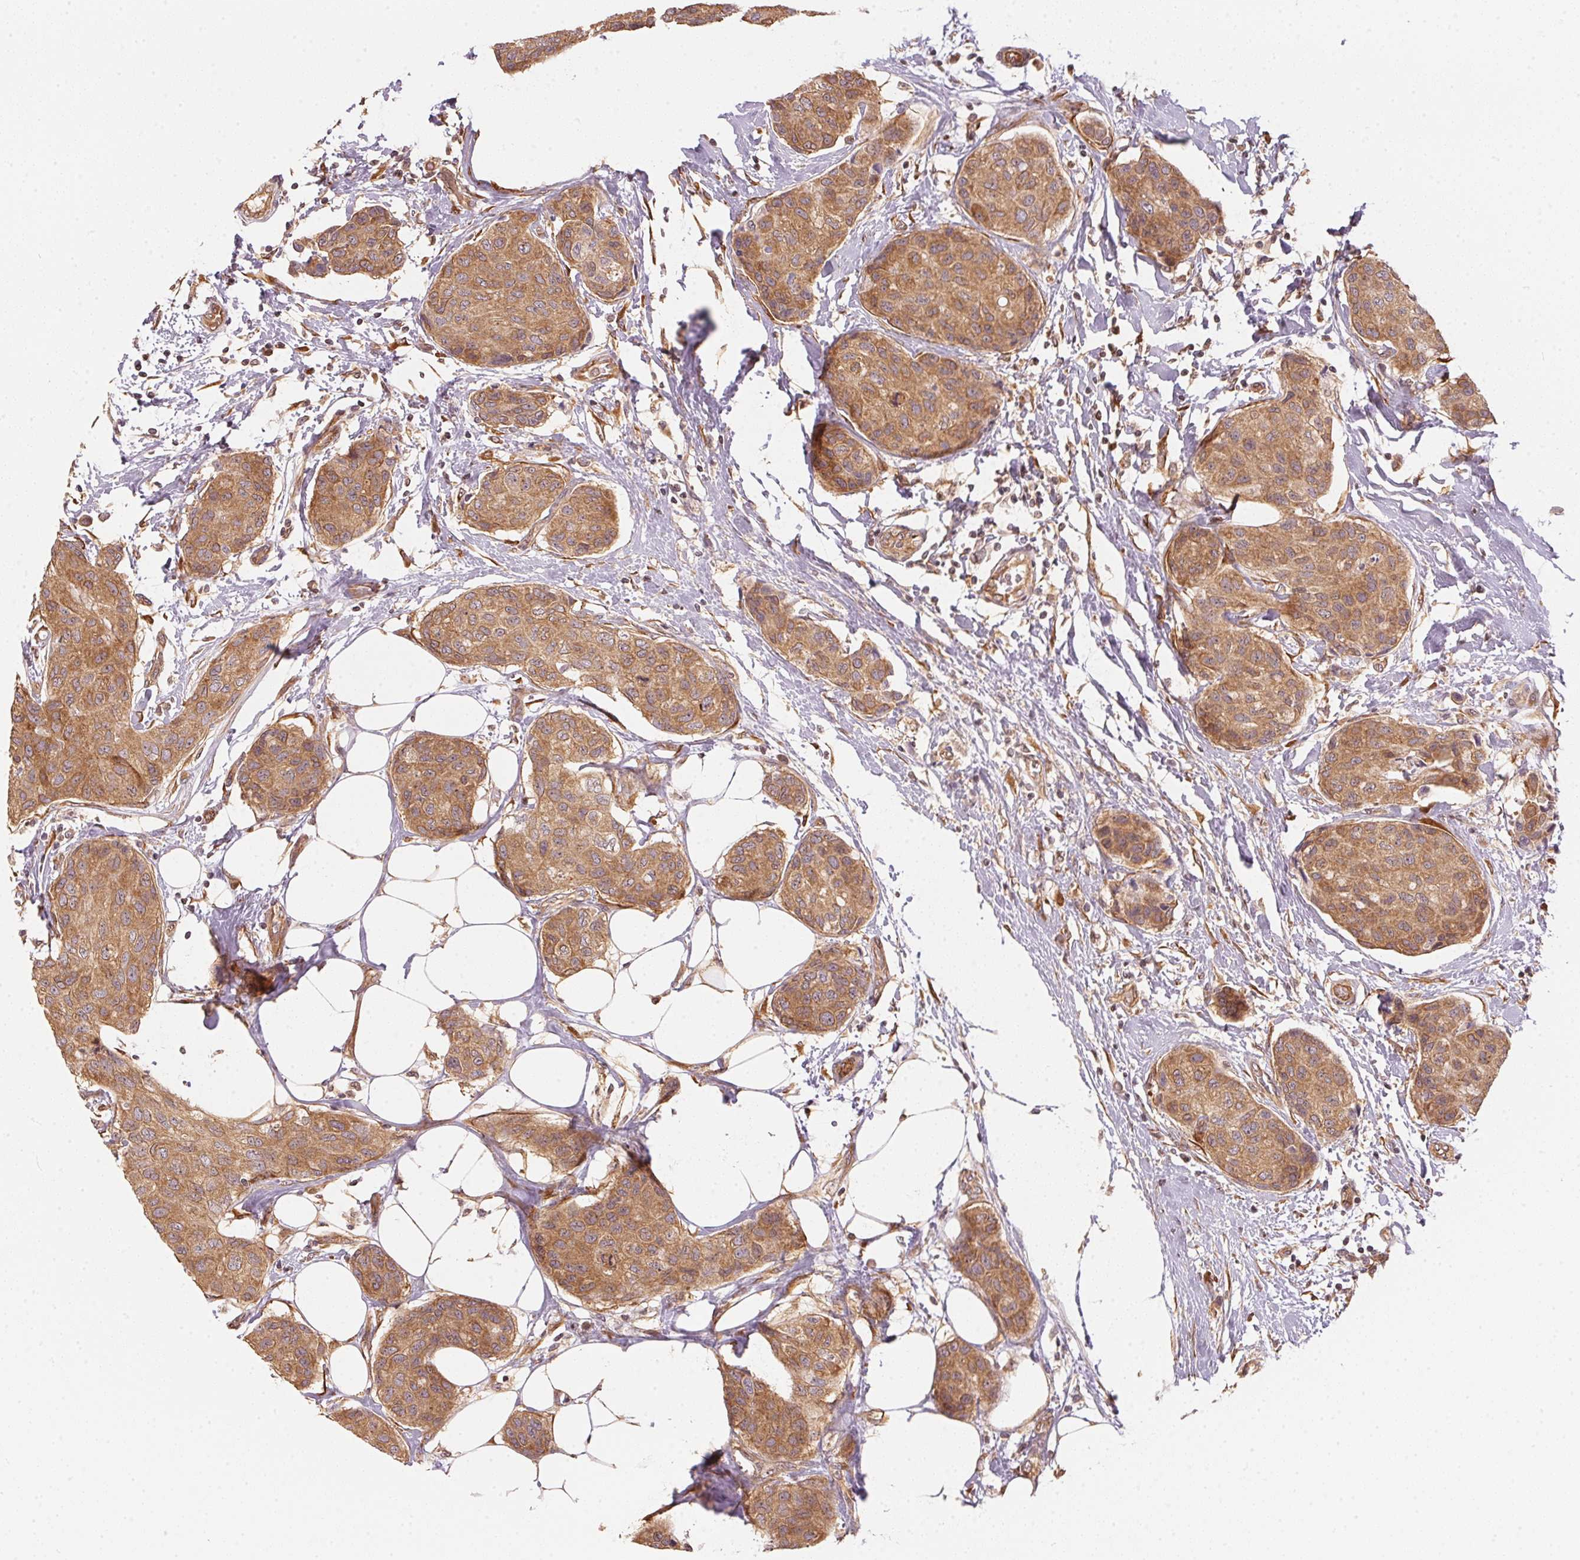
{"staining": {"intensity": "moderate", "quantity": ">75%", "location": "cytoplasmic/membranous"}, "tissue": "breast cancer", "cell_type": "Tumor cells", "image_type": "cancer", "snomed": [{"axis": "morphology", "description": "Duct carcinoma"}, {"axis": "topography", "description": "Breast"}], "caption": "Moderate cytoplasmic/membranous staining is identified in approximately >75% of tumor cells in breast cancer. The staining is performed using DAB (3,3'-diaminobenzidine) brown chromogen to label protein expression. The nuclei are counter-stained blue using hematoxylin.", "gene": "STRN4", "patient": {"sex": "female", "age": 80}}